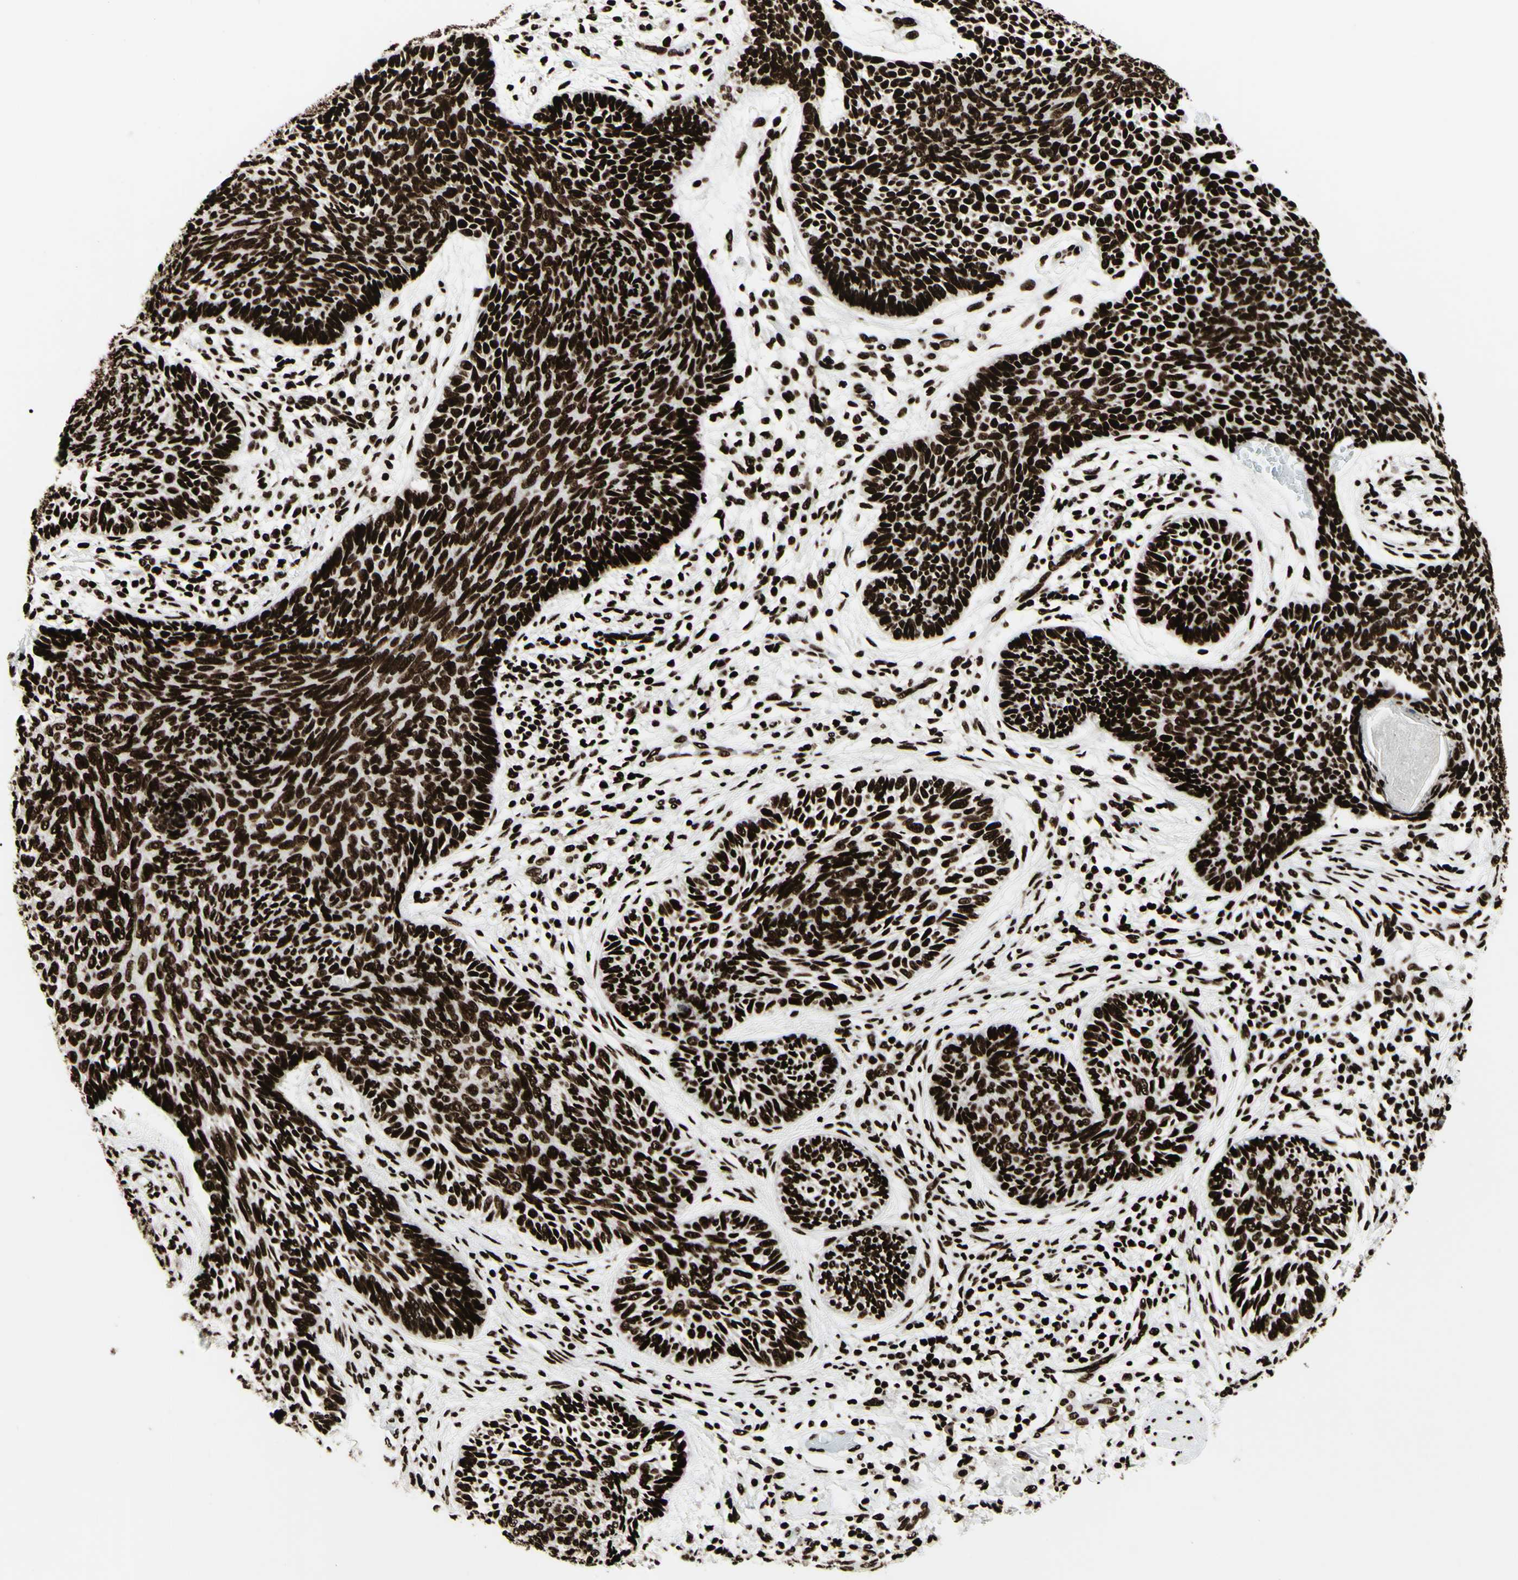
{"staining": {"intensity": "strong", "quantity": ">75%", "location": "nuclear"}, "tissue": "skin cancer", "cell_type": "Tumor cells", "image_type": "cancer", "snomed": [{"axis": "morphology", "description": "Papilloma, NOS"}, {"axis": "morphology", "description": "Basal cell carcinoma"}, {"axis": "topography", "description": "Skin"}], "caption": "Immunohistochemical staining of human skin cancer (basal cell carcinoma) reveals strong nuclear protein expression in about >75% of tumor cells.", "gene": "U2AF2", "patient": {"sex": "male", "age": 87}}